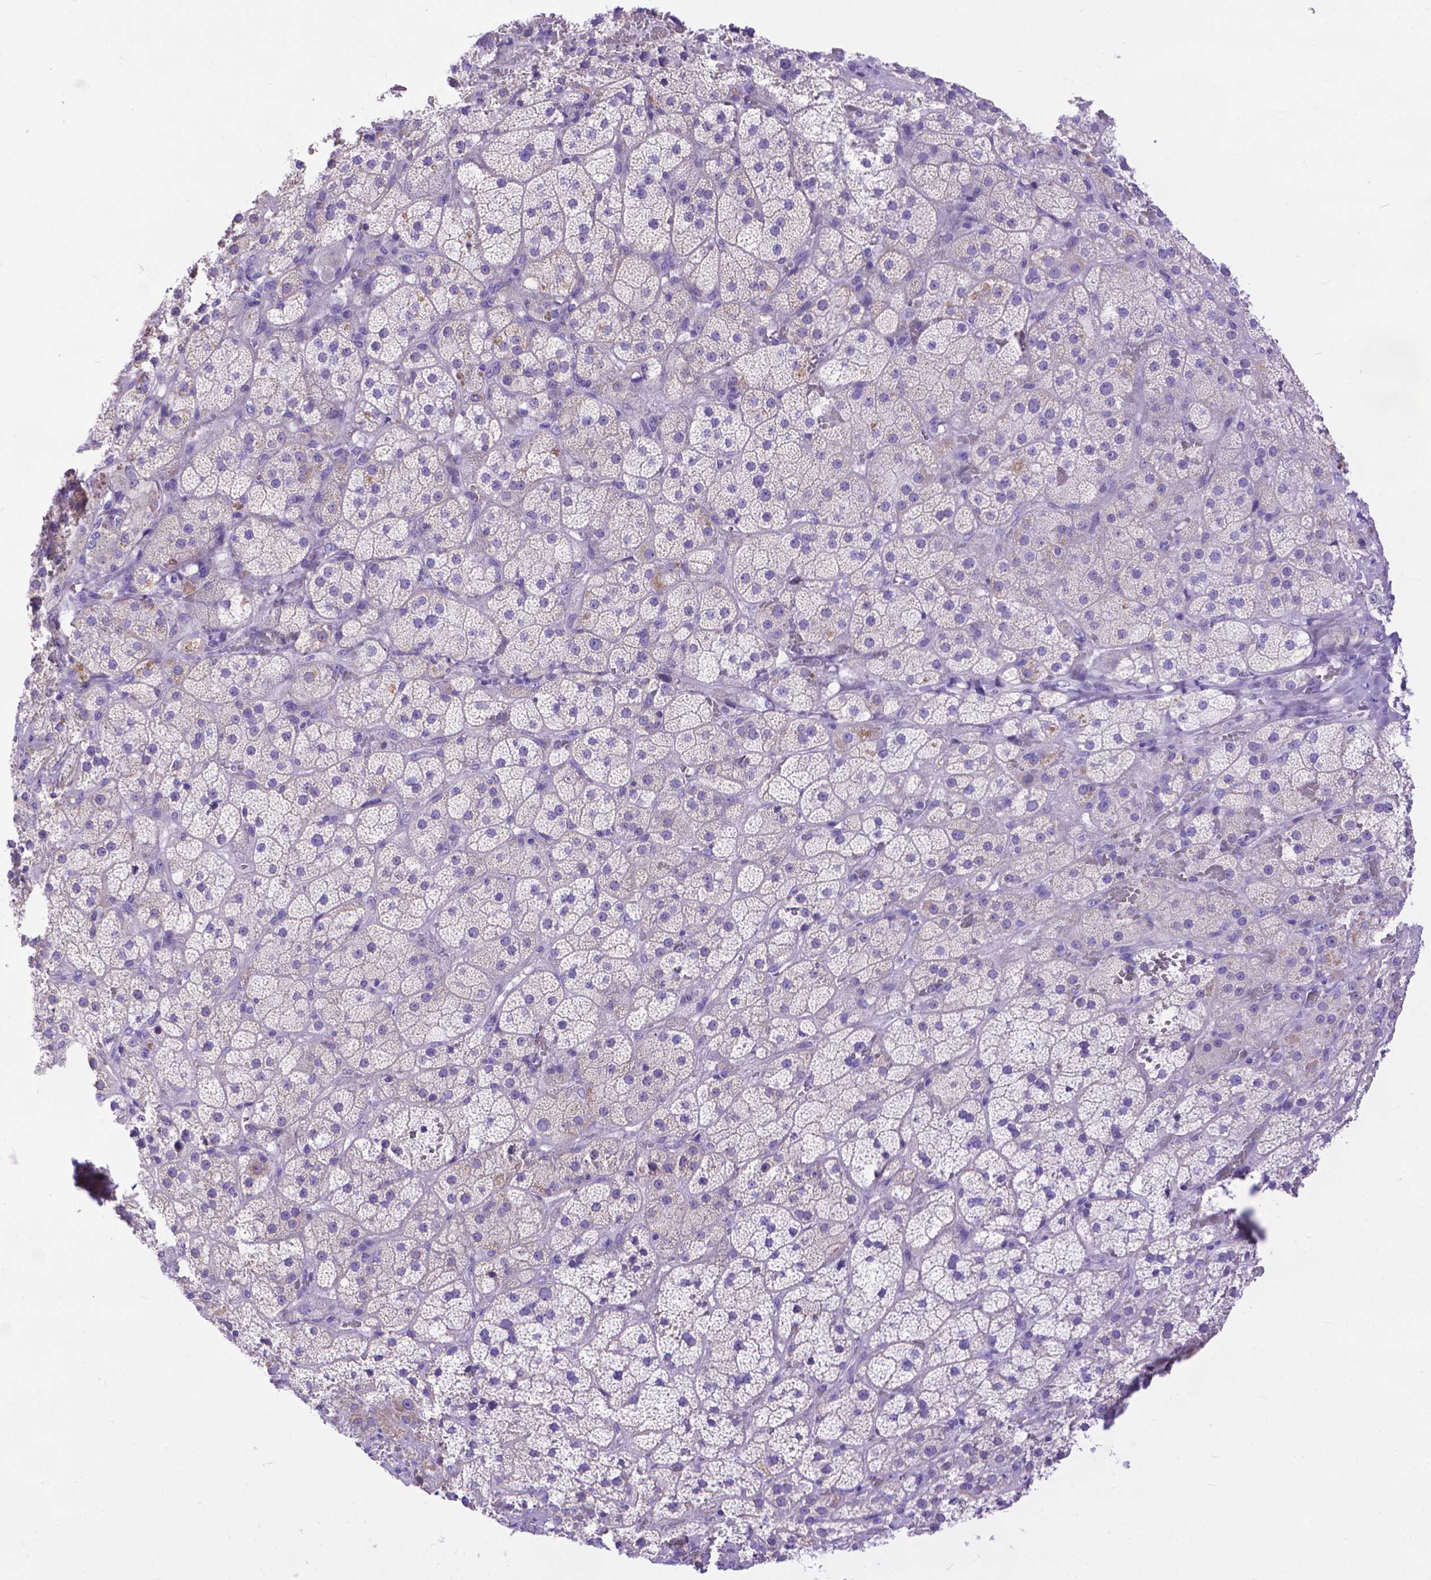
{"staining": {"intensity": "weak", "quantity": "<25%", "location": "cytoplasmic/membranous"}, "tissue": "adrenal gland", "cell_type": "Glandular cells", "image_type": "normal", "snomed": [{"axis": "morphology", "description": "Normal tissue, NOS"}, {"axis": "topography", "description": "Adrenal gland"}], "caption": "Immunohistochemistry (IHC) micrograph of benign adrenal gland: human adrenal gland stained with DAB shows no significant protein positivity in glandular cells. (DAB immunohistochemistry with hematoxylin counter stain).", "gene": "DHRS2", "patient": {"sex": "male", "age": 57}}